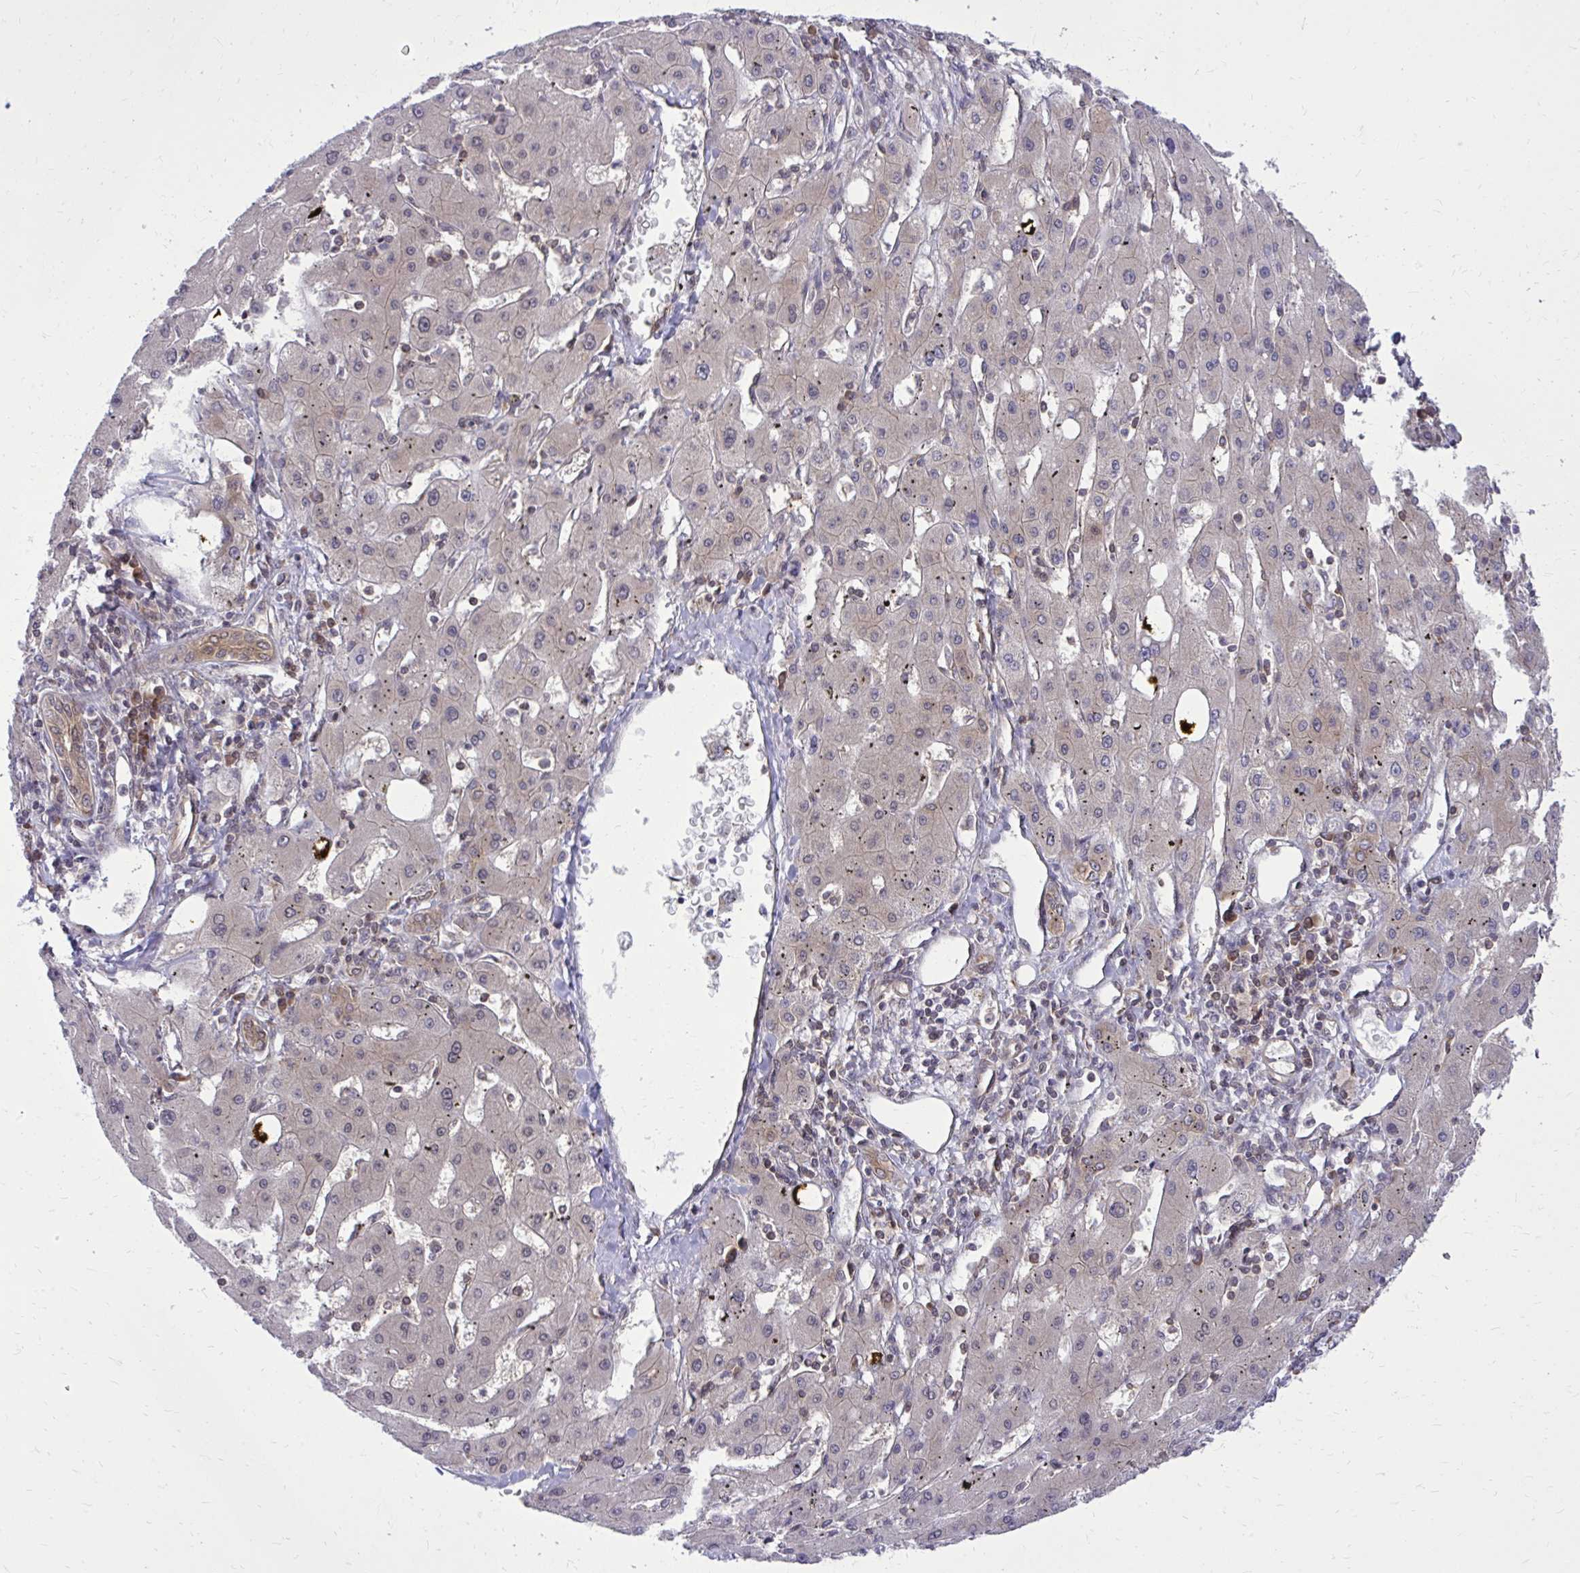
{"staining": {"intensity": "negative", "quantity": "none", "location": "none"}, "tissue": "liver cancer", "cell_type": "Tumor cells", "image_type": "cancer", "snomed": [{"axis": "morphology", "description": "Carcinoma, Hepatocellular, NOS"}, {"axis": "topography", "description": "Liver"}], "caption": "This is an immunohistochemistry photomicrograph of liver cancer. There is no positivity in tumor cells.", "gene": "PPP5C", "patient": {"sex": "male", "age": 72}}